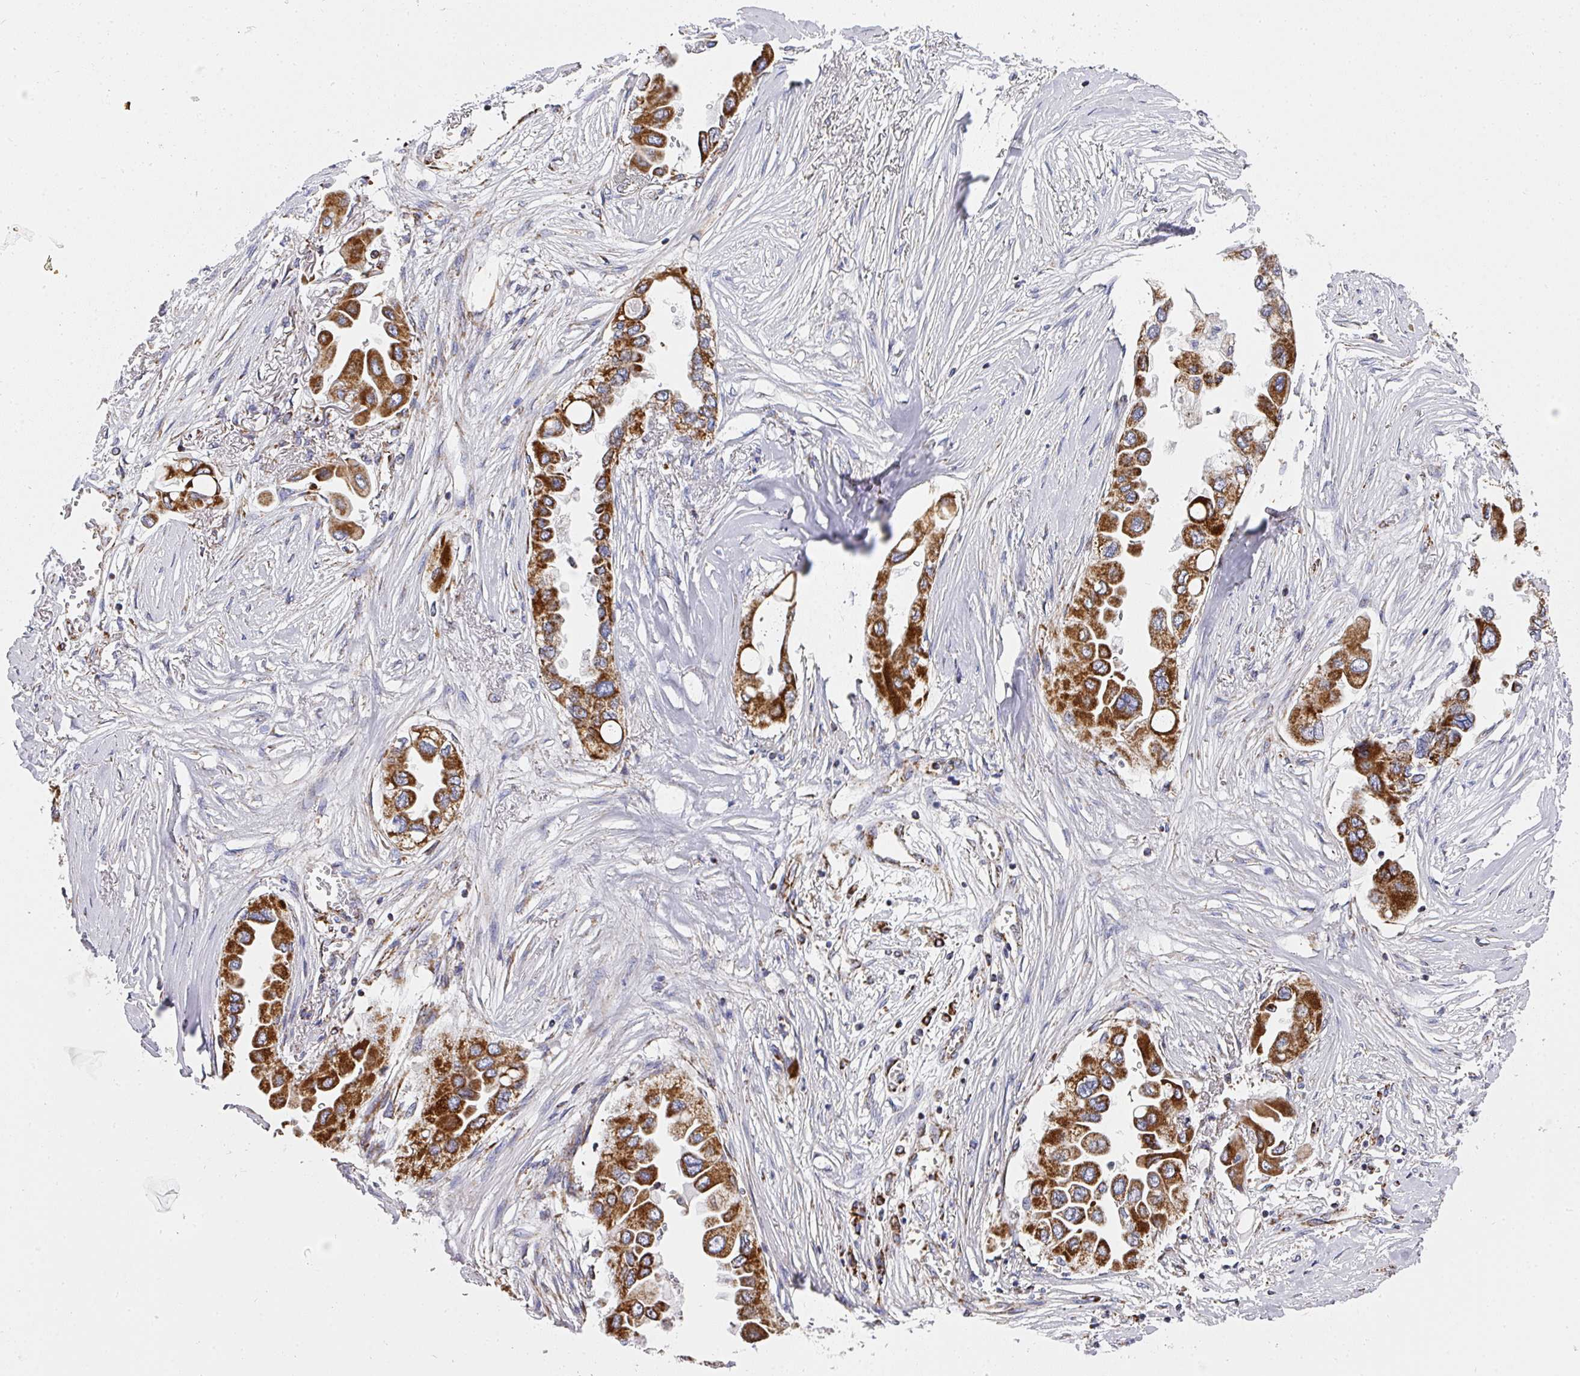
{"staining": {"intensity": "strong", "quantity": ">75%", "location": "cytoplasmic/membranous"}, "tissue": "lung cancer", "cell_type": "Tumor cells", "image_type": "cancer", "snomed": [{"axis": "morphology", "description": "Adenocarcinoma, NOS"}, {"axis": "topography", "description": "Lung"}], "caption": "Tumor cells demonstrate strong cytoplasmic/membranous positivity in about >75% of cells in lung cancer (adenocarcinoma).", "gene": "UQCRFS1", "patient": {"sex": "female", "age": 76}}